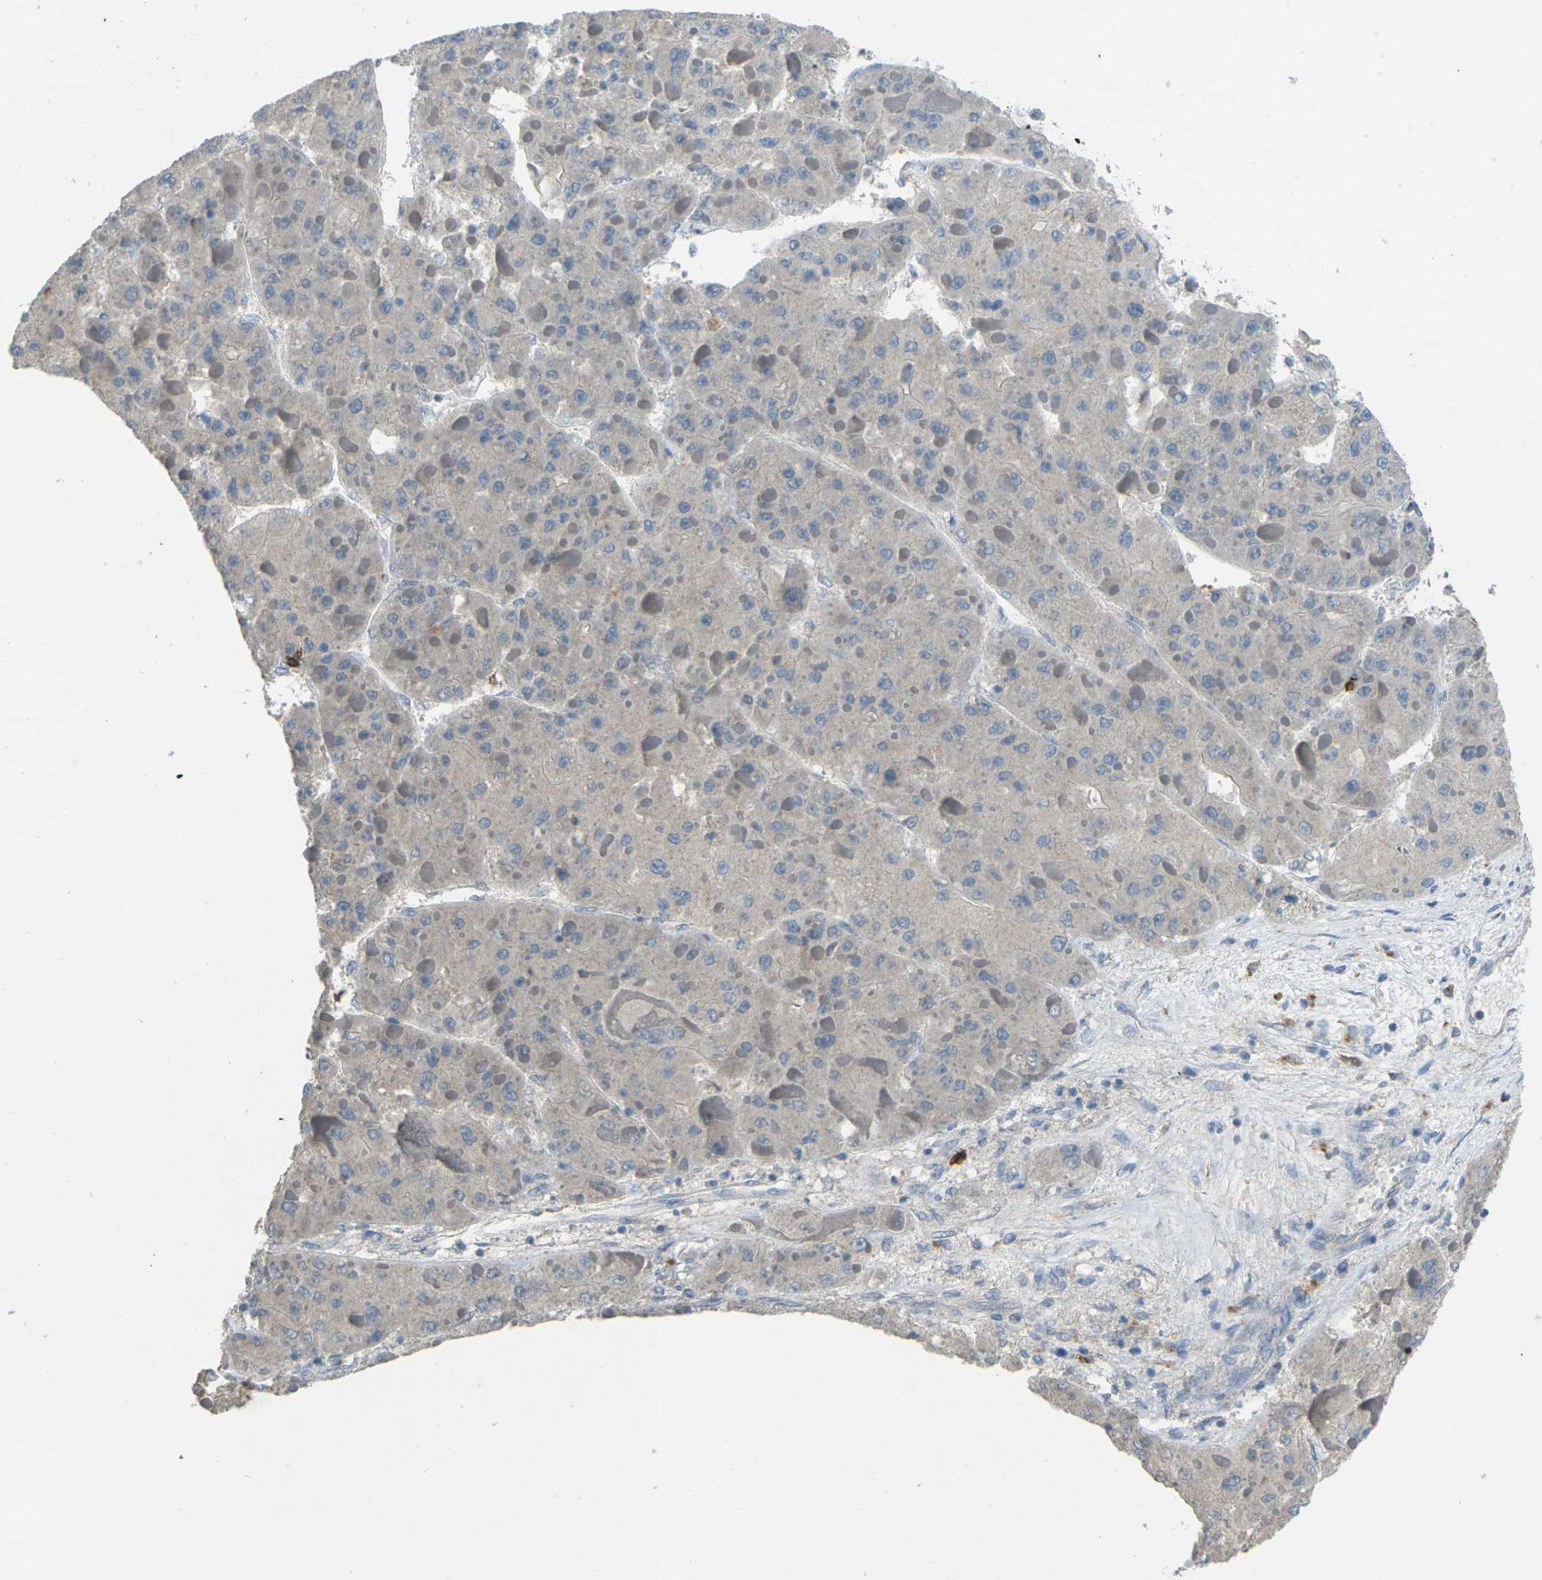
{"staining": {"intensity": "negative", "quantity": "none", "location": "none"}, "tissue": "liver cancer", "cell_type": "Tumor cells", "image_type": "cancer", "snomed": [{"axis": "morphology", "description": "Carcinoma, Hepatocellular, NOS"}, {"axis": "topography", "description": "Liver"}], "caption": "Liver hepatocellular carcinoma stained for a protein using IHC shows no expression tumor cells.", "gene": "CD19", "patient": {"sex": "female", "age": 73}}